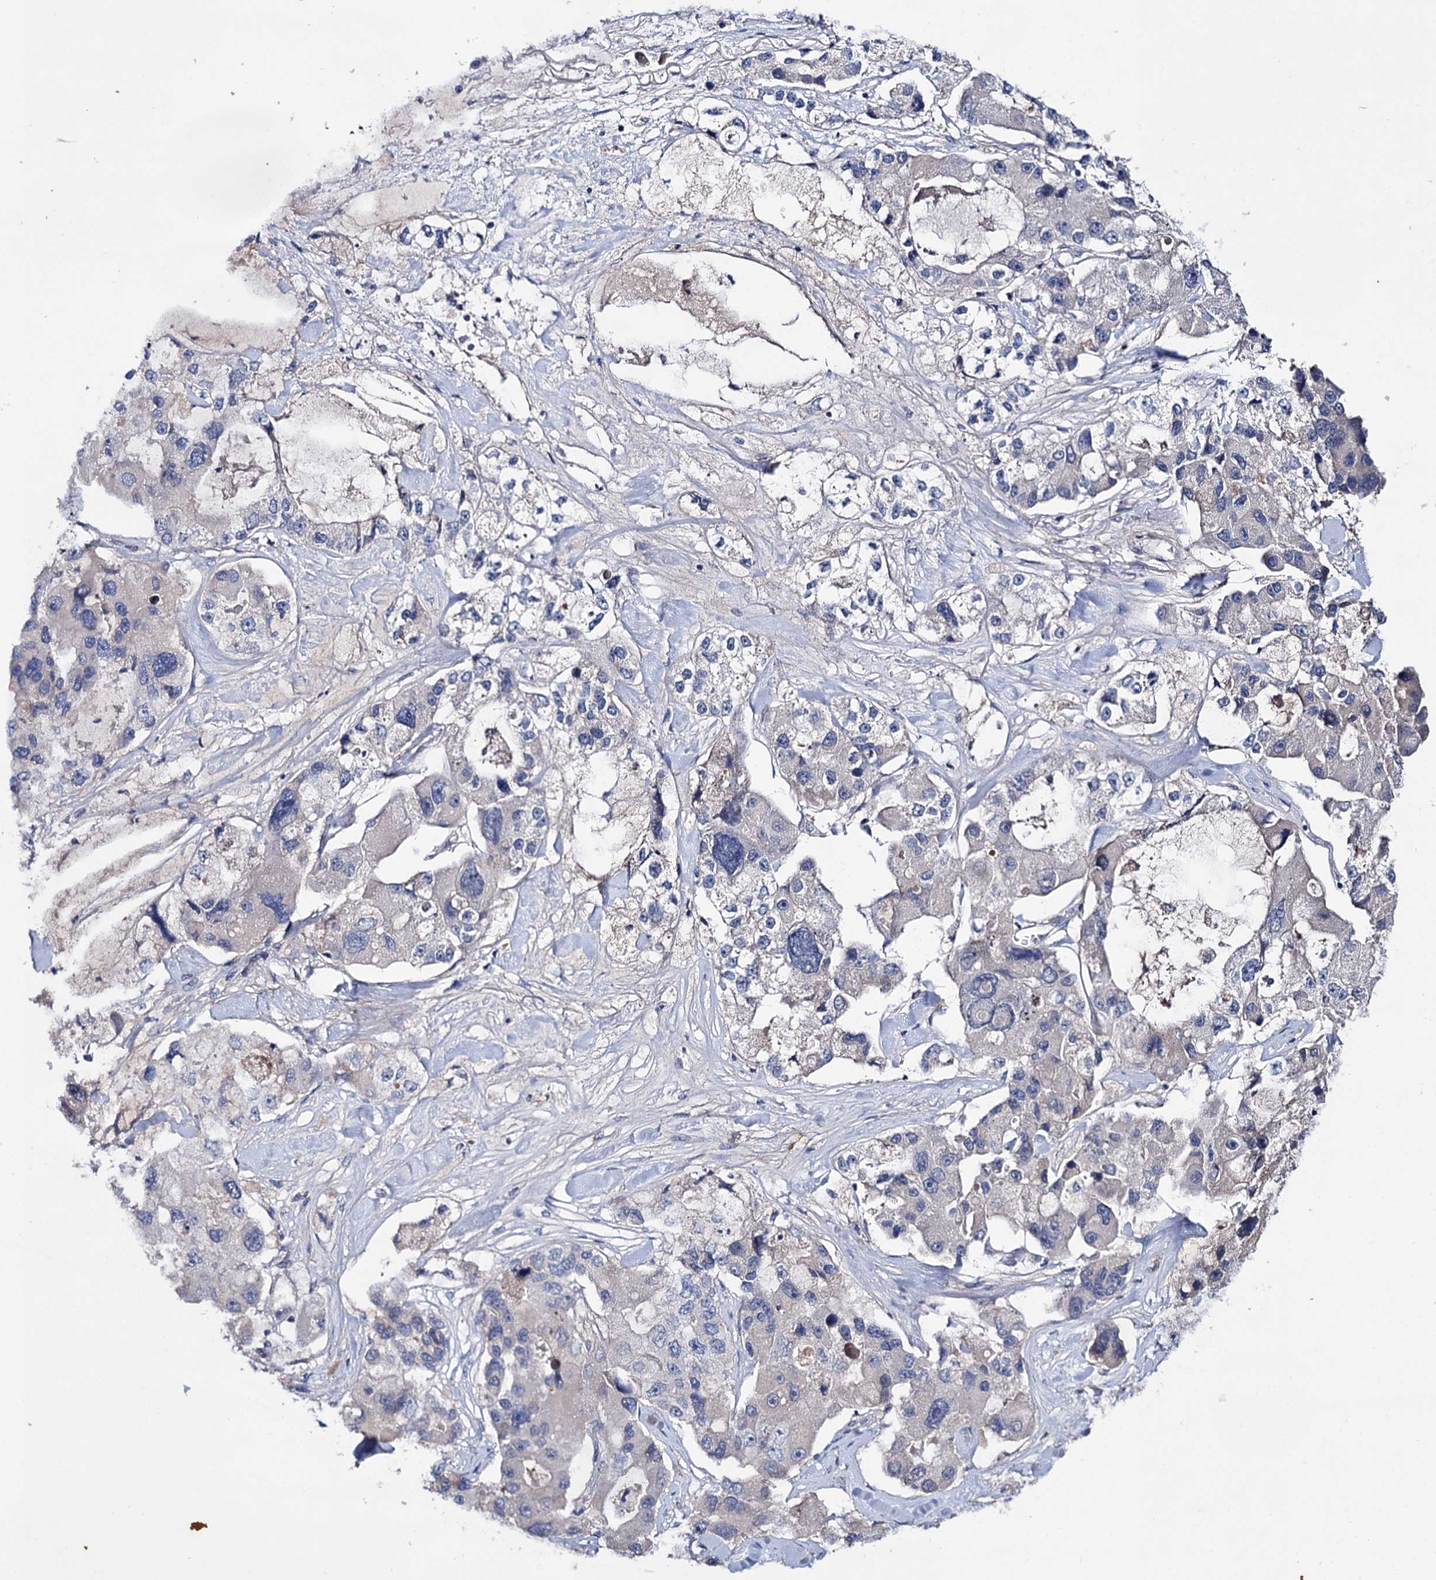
{"staining": {"intensity": "negative", "quantity": "none", "location": "none"}, "tissue": "lung cancer", "cell_type": "Tumor cells", "image_type": "cancer", "snomed": [{"axis": "morphology", "description": "Adenocarcinoma, NOS"}, {"axis": "topography", "description": "Lung"}], "caption": "Adenocarcinoma (lung) was stained to show a protein in brown. There is no significant staining in tumor cells.", "gene": "PPP1R32", "patient": {"sex": "female", "age": 54}}